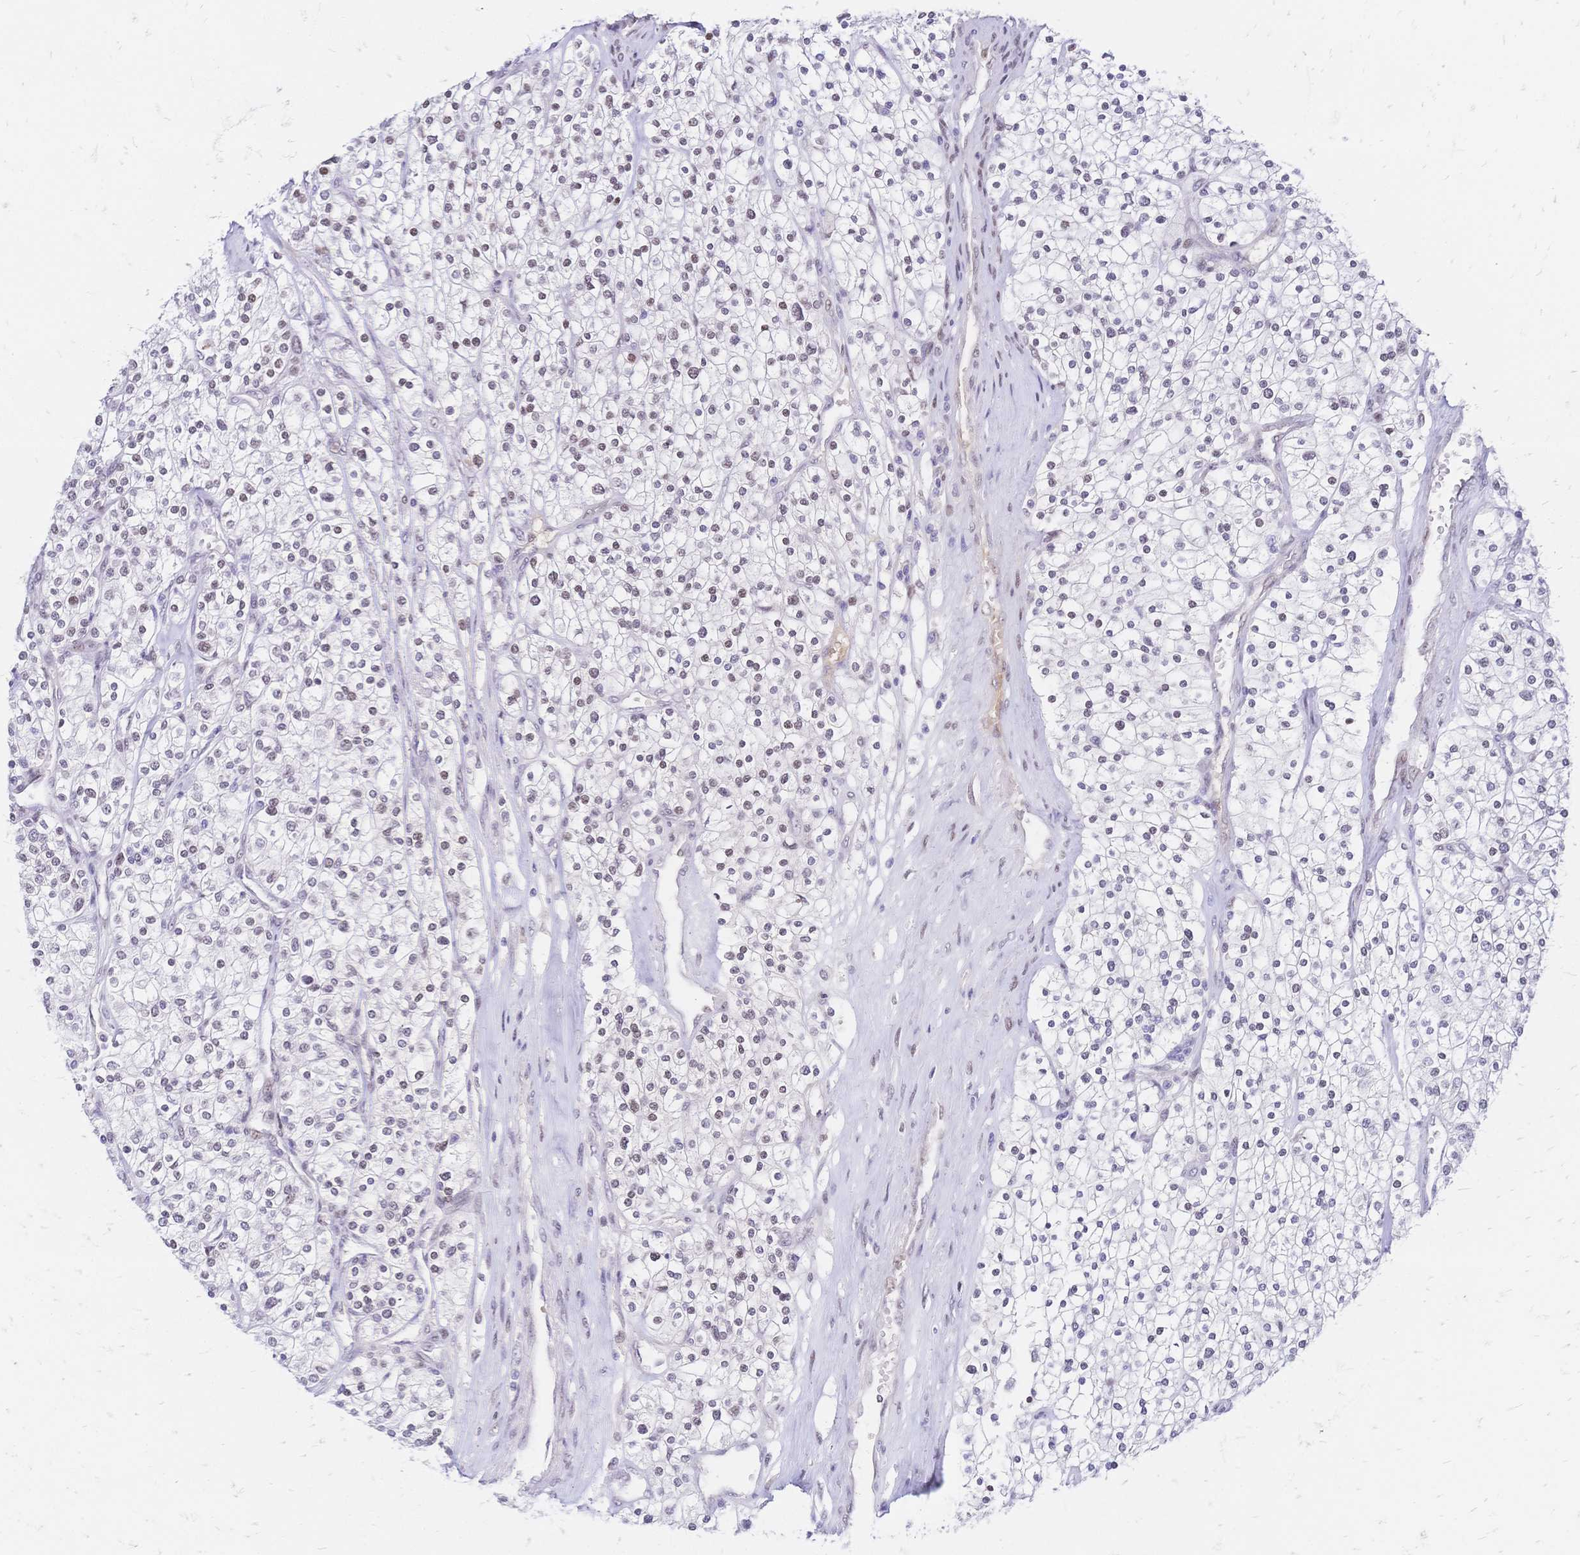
{"staining": {"intensity": "weak", "quantity": "<25%", "location": "nuclear"}, "tissue": "renal cancer", "cell_type": "Tumor cells", "image_type": "cancer", "snomed": [{"axis": "morphology", "description": "Adenocarcinoma, NOS"}, {"axis": "topography", "description": "Kidney"}], "caption": "Renal cancer (adenocarcinoma) was stained to show a protein in brown. There is no significant staining in tumor cells. The staining is performed using DAB brown chromogen with nuclei counter-stained in using hematoxylin.", "gene": "NFIC", "patient": {"sex": "male", "age": 80}}